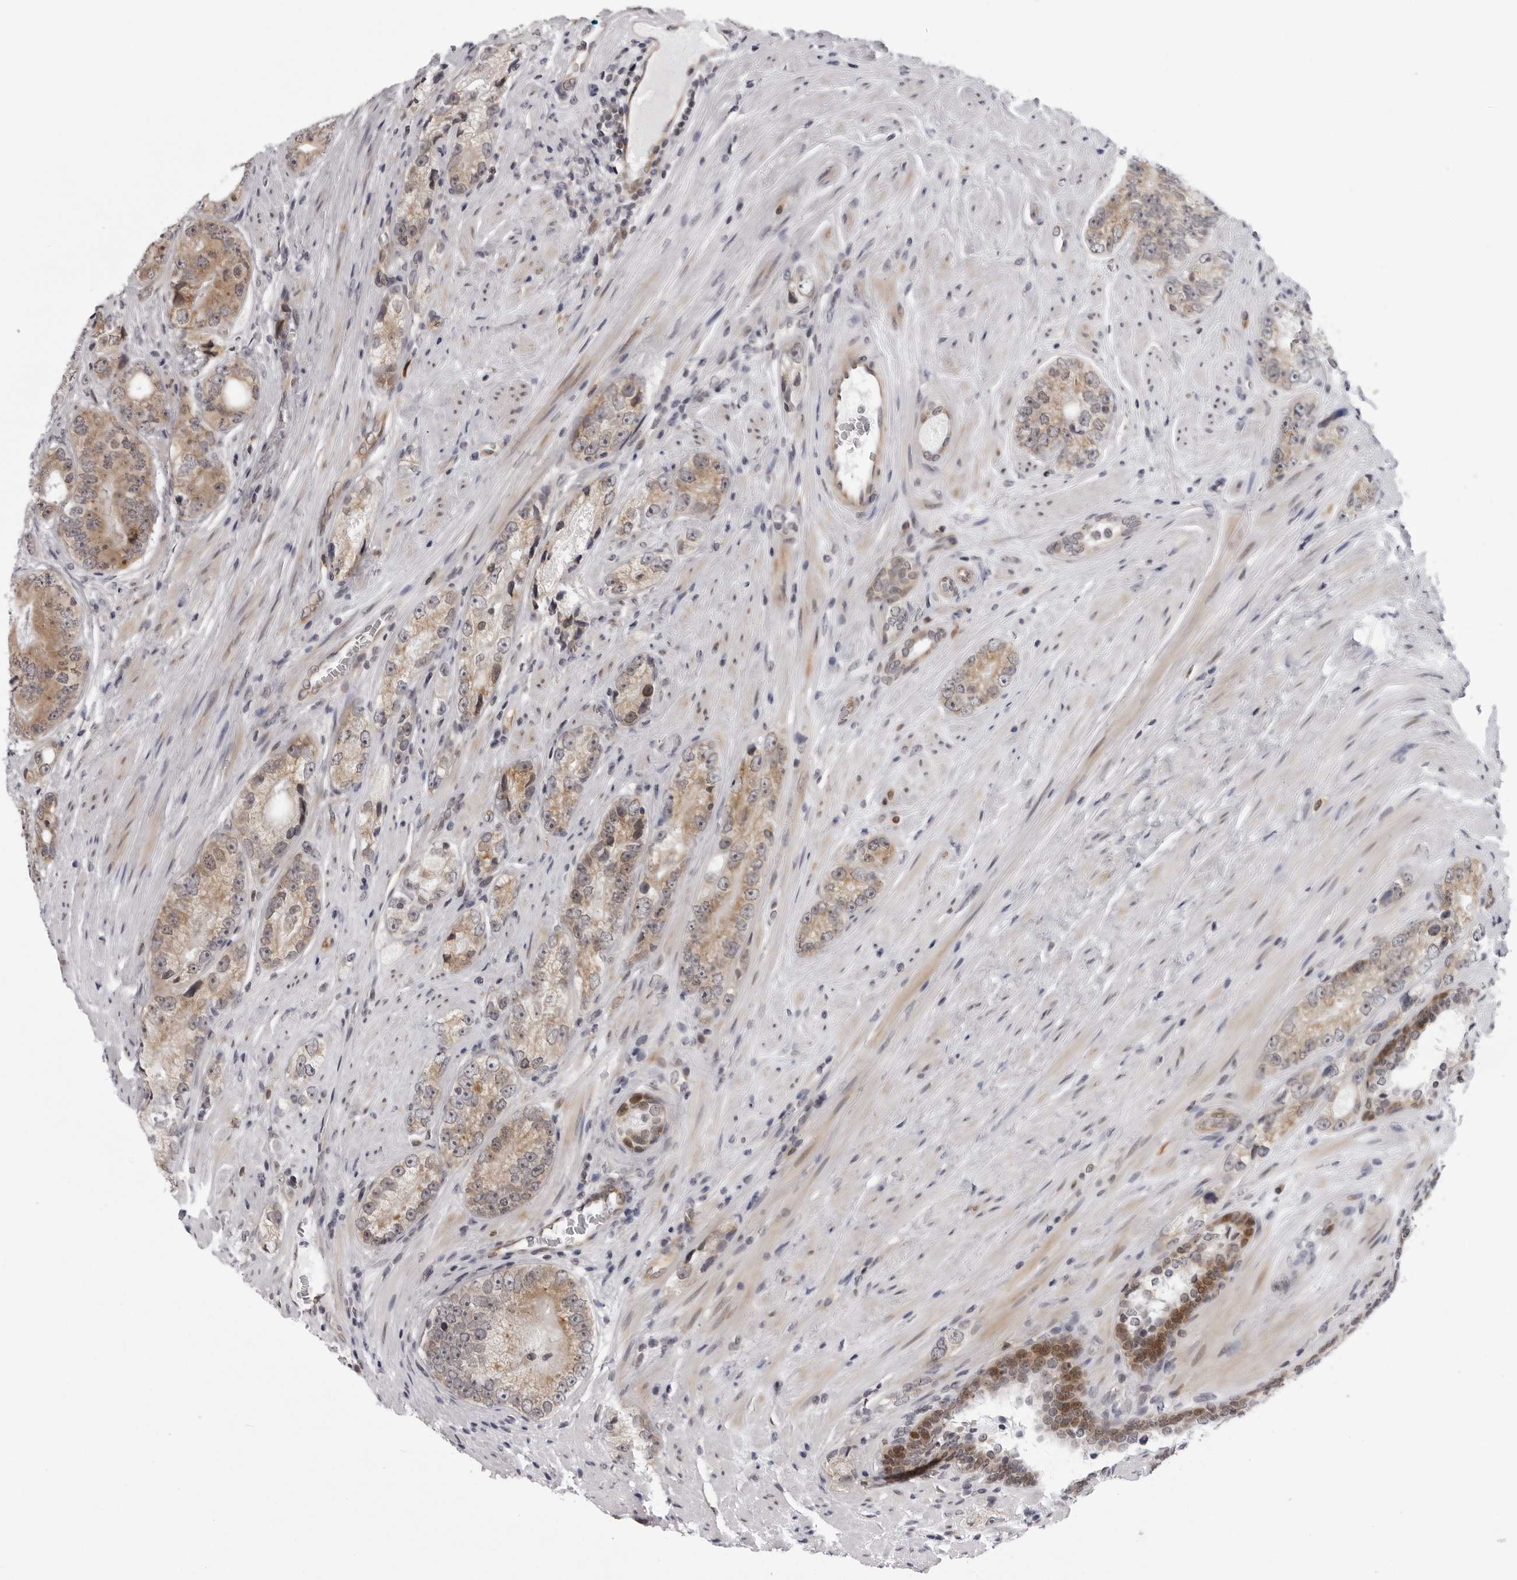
{"staining": {"intensity": "weak", "quantity": ">75%", "location": "cytoplasmic/membranous"}, "tissue": "prostate cancer", "cell_type": "Tumor cells", "image_type": "cancer", "snomed": [{"axis": "morphology", "description": "Adenocarcinoma, High grade"}, {"axis": "topography", "description": "Prostate"}], "caption": "High-grade adenocarcinoma (prostate) stained for a protein displays weak cytoplasmic/membranous positivity in tumor cells.", "gene": "GCSAML", "patient": {"sex": "male", "age": 56}}